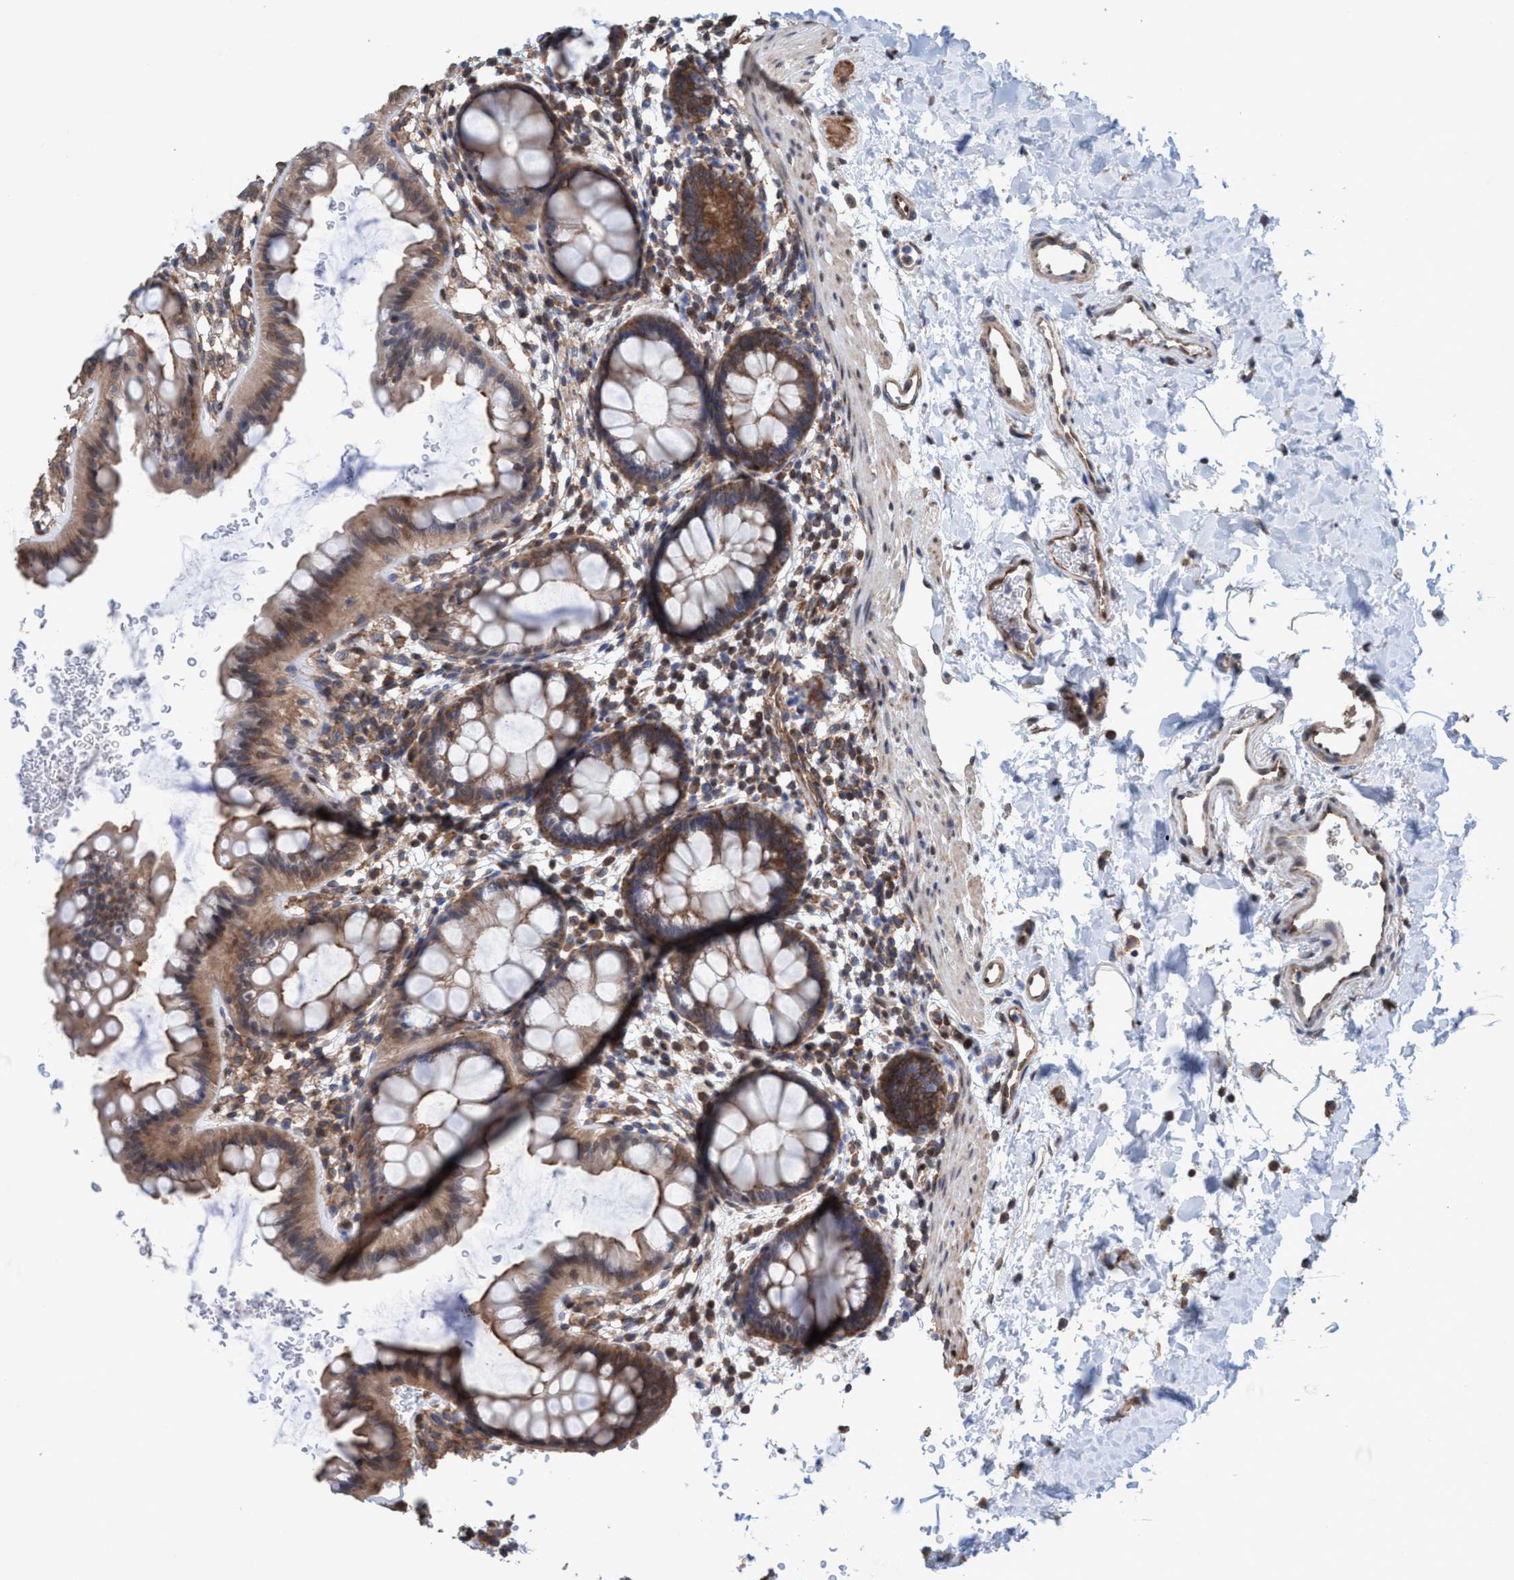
{"staining": {"intensity": "moderate", "quantity": ">75%", "location": "cytoplasmic/membranous"}, "tissue": "rectum", "cell_type": "Glandular cells", "image_type": "normal", "snomed": [{"axis": "morphology", "description": "Normal tissue, NOS"}, {"axis": "topography", "description": "Rectum"}], "caption": "Immunohistochemistry (IHC) (DAB (3,3'-diaminobenzidine)) staining of benign human rectum displays moderate cytoplasmic/membranous protein staining in about >75% of glandular cells.", "gene": "METAP2", "patient": {"sex": "female", "age": 24}}